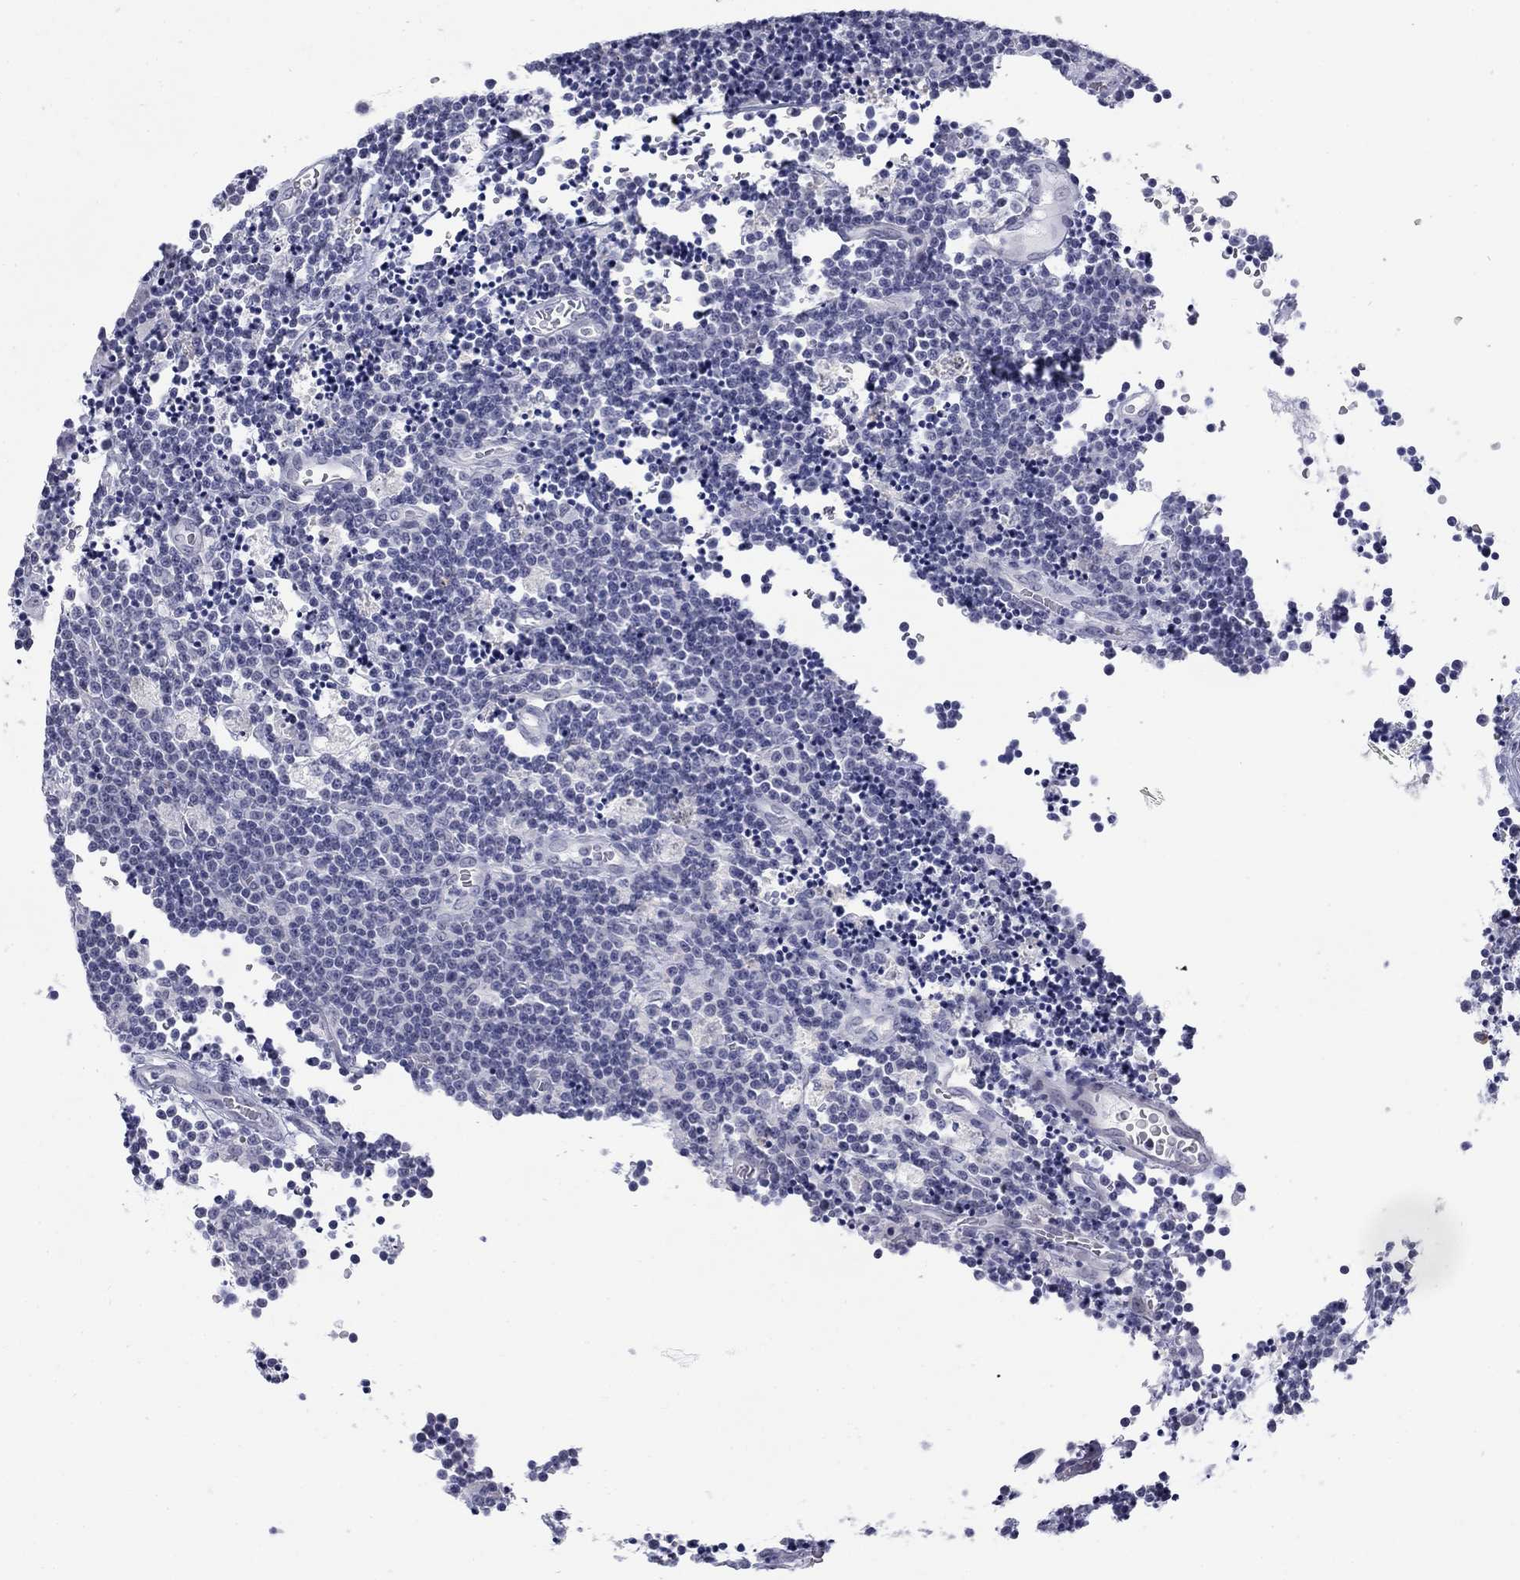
{"staining": {"intensity": "negative", "quantity": "none", "location": "none"}, "tissue": "lymphoma", "cell_type": "Tumor cells", "image_type": "cancer", "snomed": [{"axis": "morphology", "description": "Malignant lymphoma, non-Hodgkin's type, Low grade"}, {"axis": "topography", "description": "Brain"}], "caption": "Tumor cells show no significant positivity in lymphoma. The staining is performed using DAB (3,3'-diaminobenzidine) brown chromogen with nuclei counter-stained in using hematoxylin.", "gene": "ECEL1", "patient": {"sex": "female", "age": 66}}